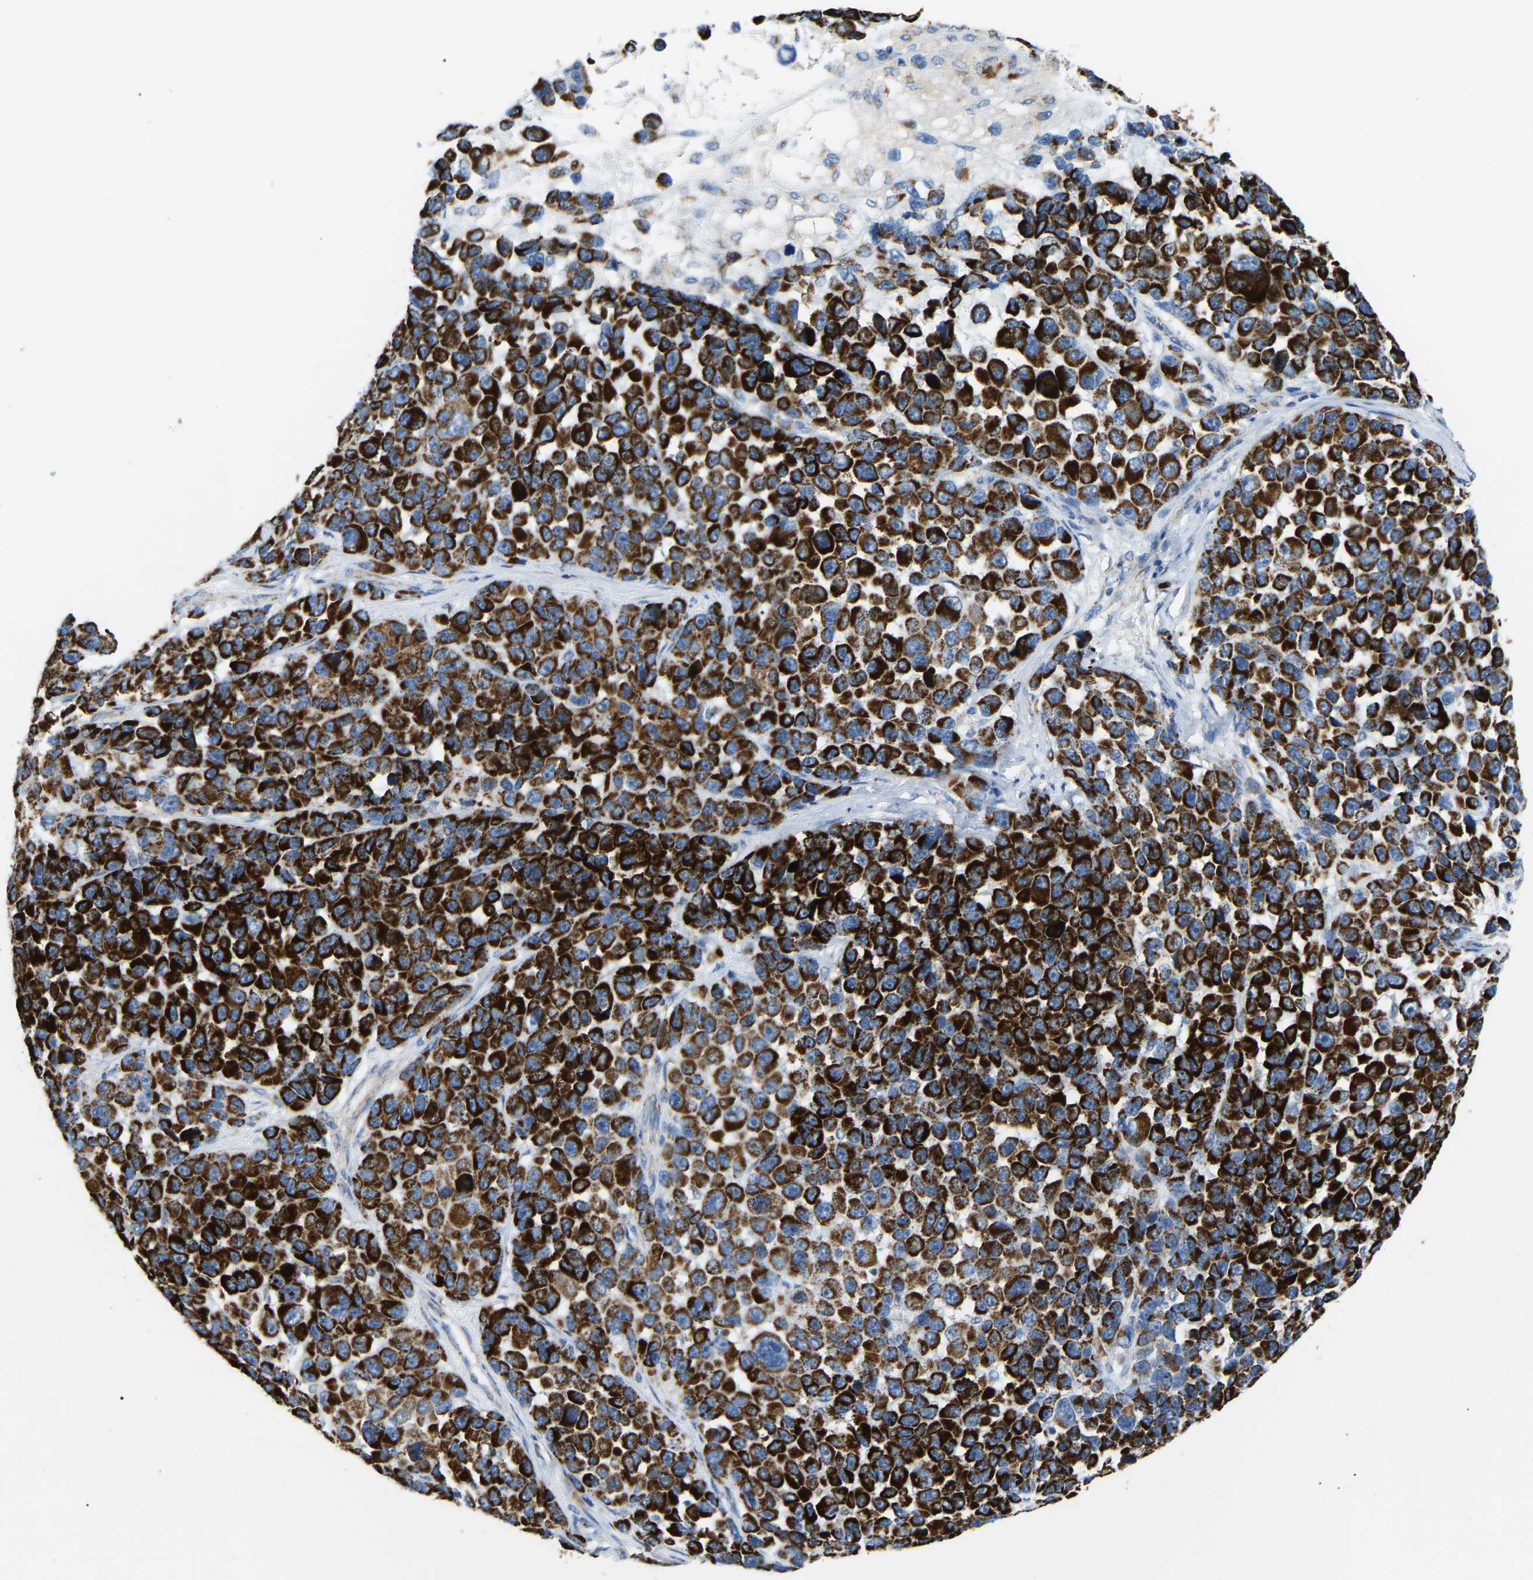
{"staining": {"intensity": "strong", "quantity": ">75%", "location": "cytoplasmic/membranous"}, "tissue": "melanoma", "cell_type": "Tumor cells", "image_type": "cancer", "snomed": [{"axis": "morphology", "description": "Malignant melanoma, NOS"}, {"axis": "topography", "description": "Skin"}], "caption": "DAB immunohistochemical staining of malignant melanoma reveals strong cytoplasmic/membranous protein staining in approximately >75% of tumor cells. Using DAB (3,3'-diaminobenzidine) (brown) and hematoxylin (blue) stains, captured at high magnification using brightfield microscopy.", "gene": "HIBADH", "patient": {"sex": "male", "age": 53}}